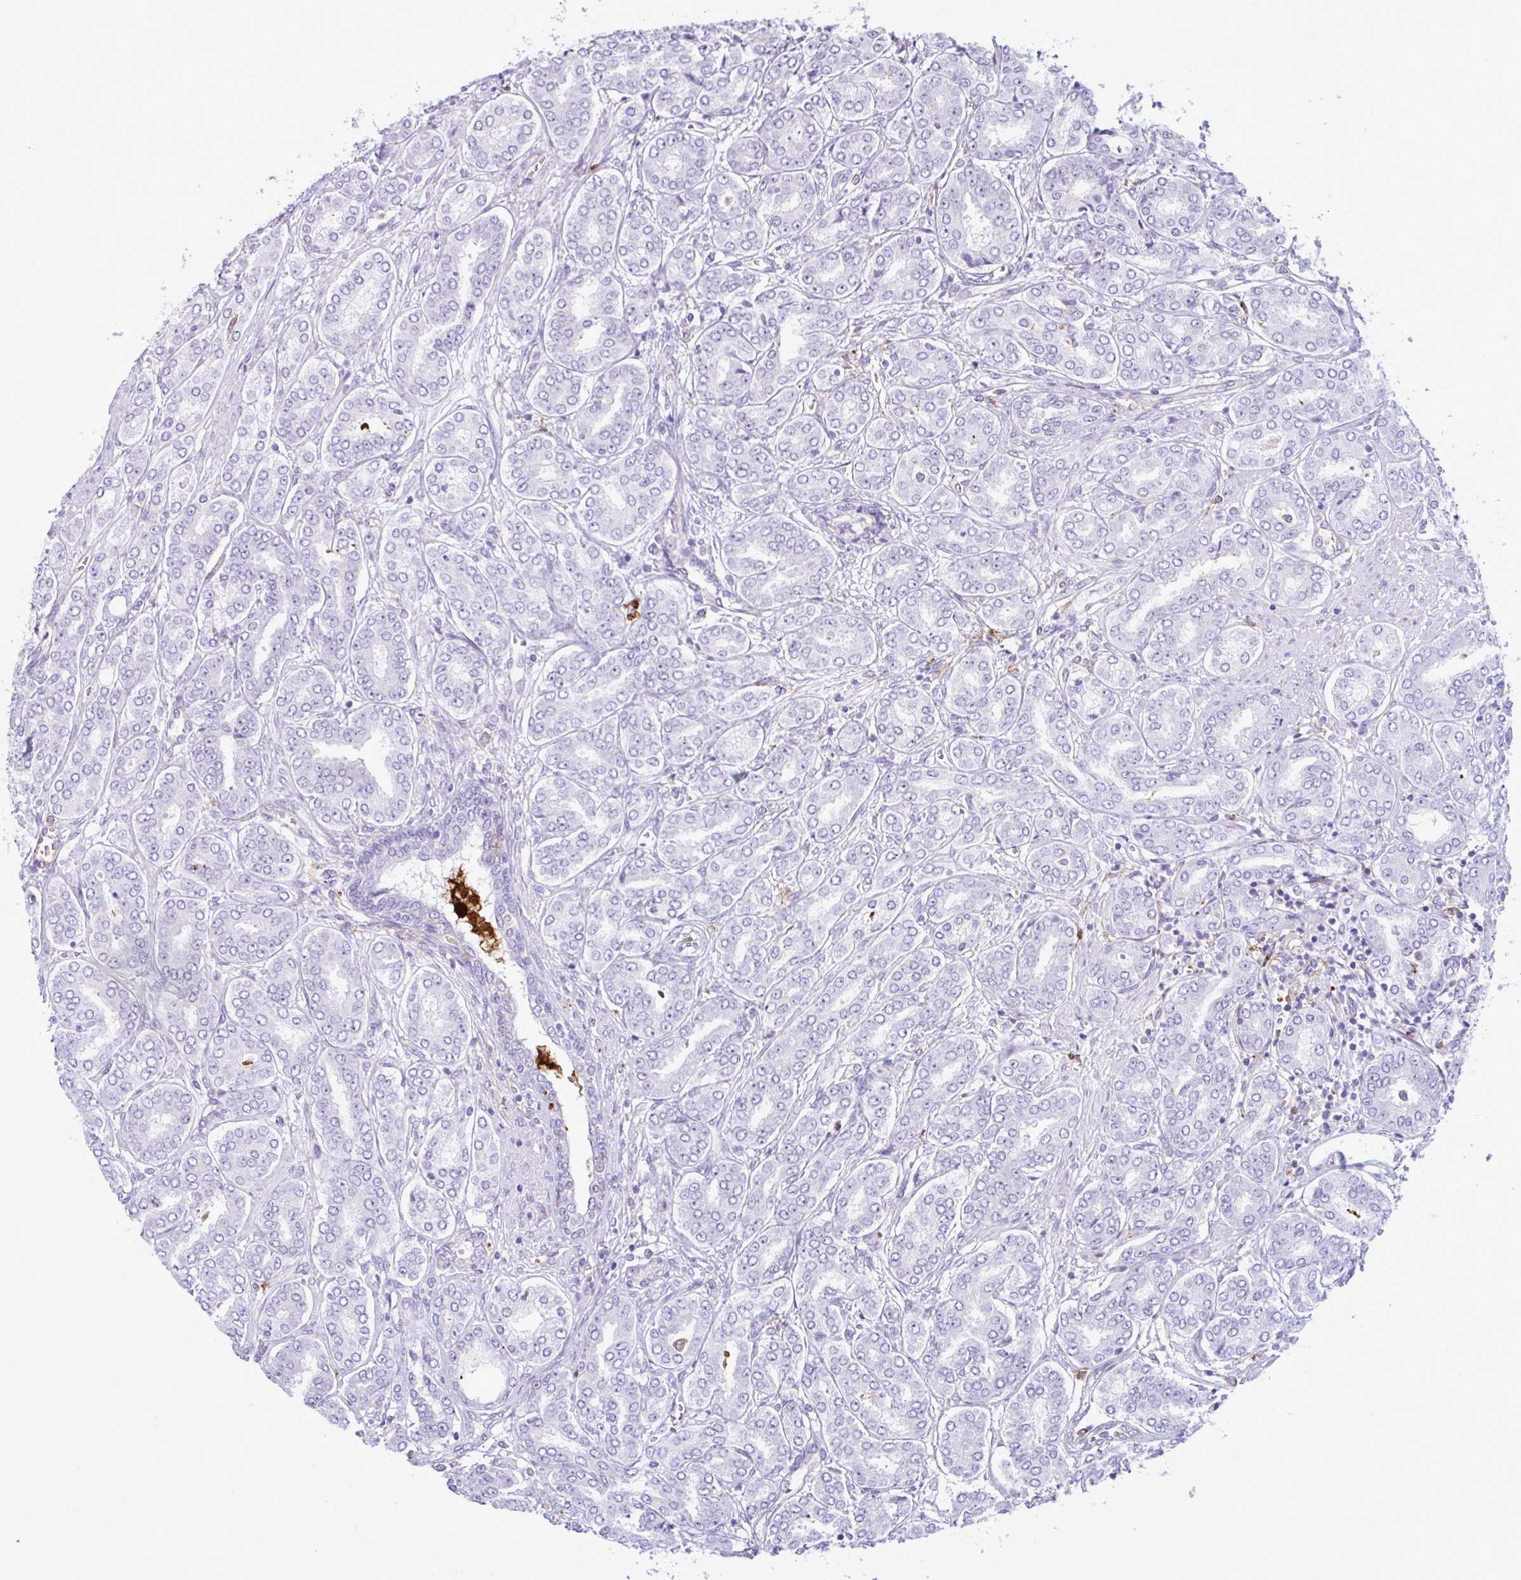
{"staining": {"intensity": "negative", "quantity": "none", "location": "none"}, "tissue": "prostate cancer", "cell_type": "Tumor cells", "image_type": "cancer", "snomed": [{"axis": "morphology", "description": "Adenocarcinoma, High grade"}, {"axis": "topography", "description": "Prostate"}], "caption": "High magnification brightfield microscopy of prostate adenocarcinoma (high-grade) stained with DAB (brown) and counterstained with hematoxylin (blue): tumor cells show no significant expression.", "gene": "CEP120", "patient": {"sex": "male", "age": 72}}